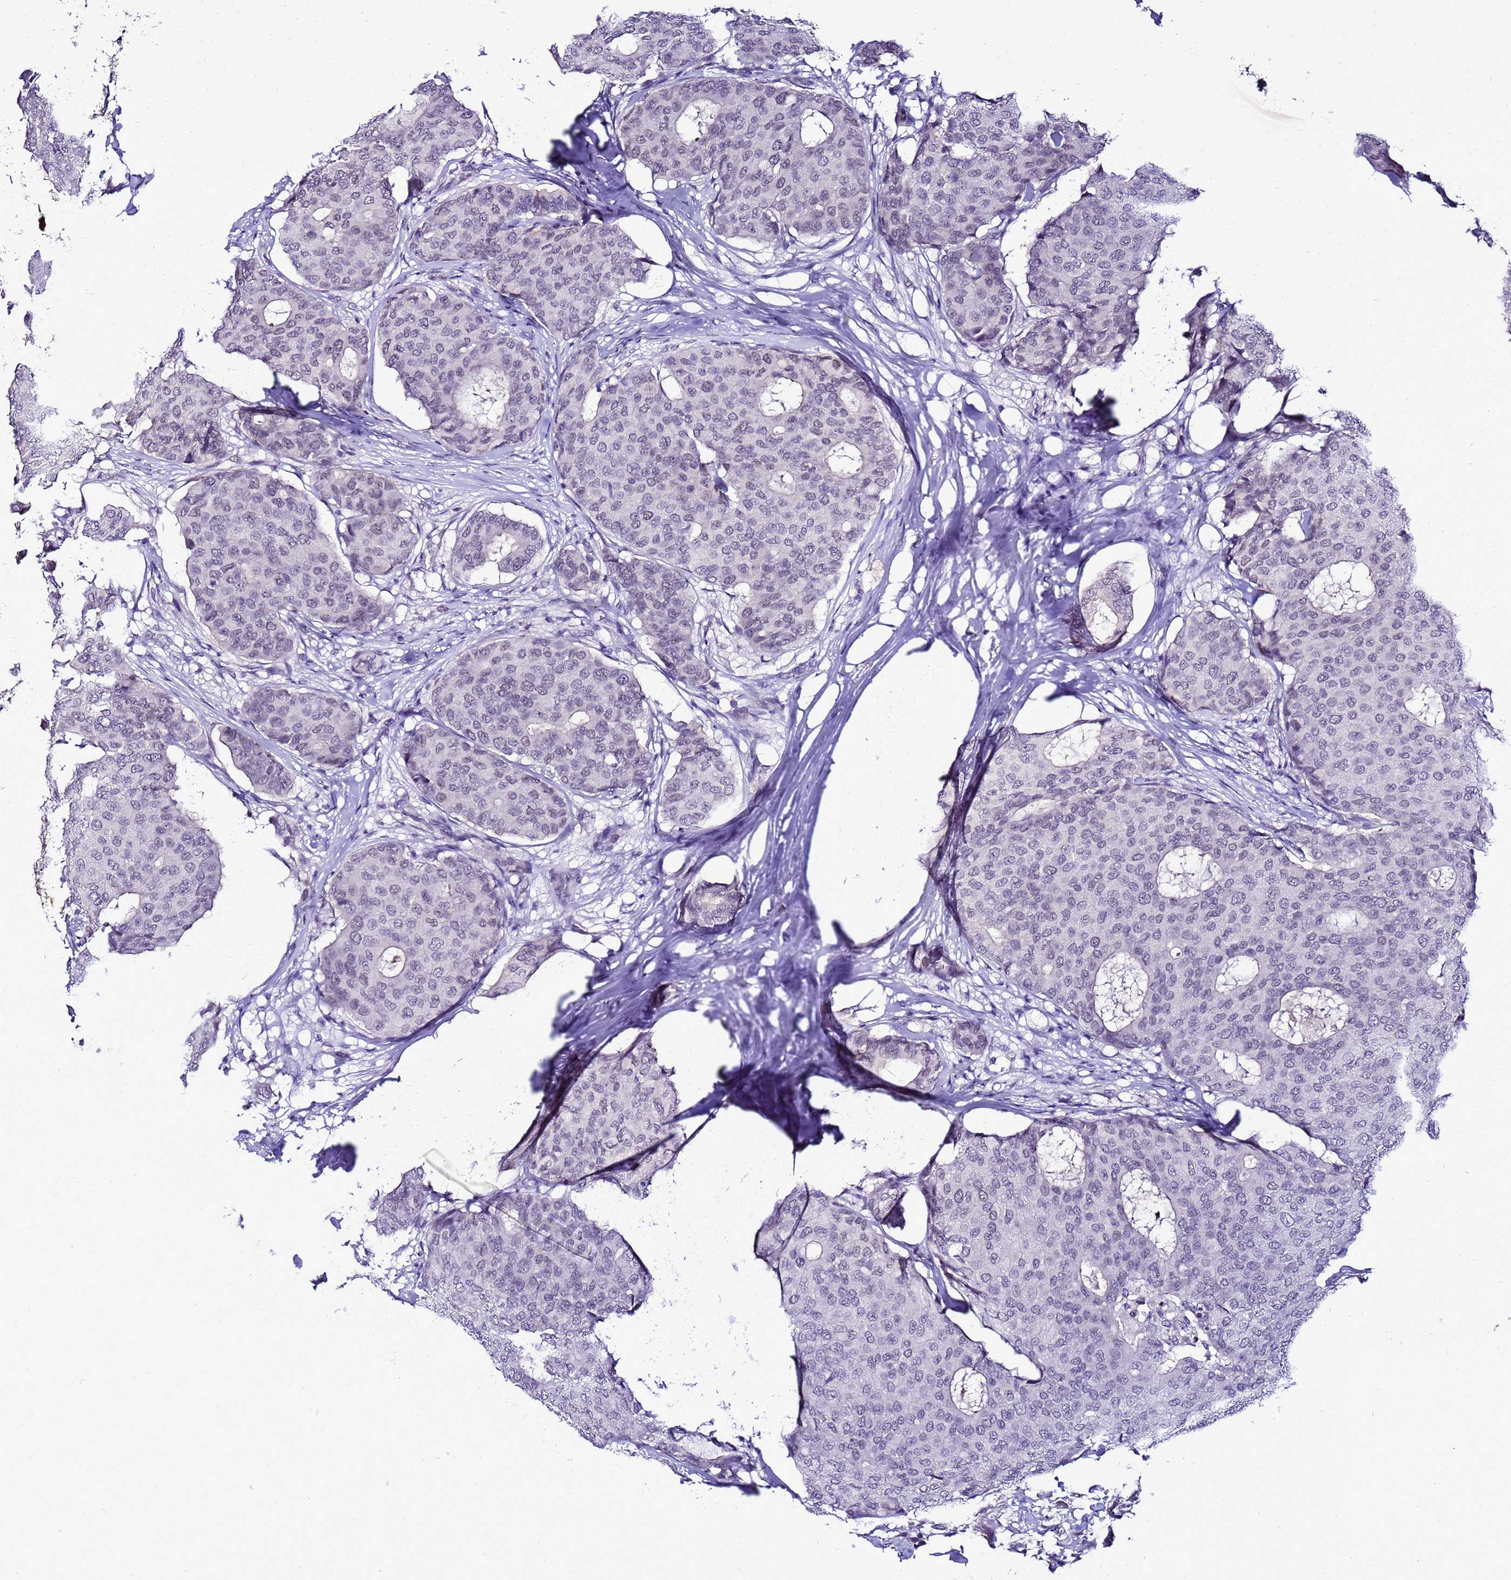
{"staining": {"intensity": "weak", "quantity": "<25%", "location": "nuclear"}, "tissue": "breast cancer", "cell_type": "Tumor cells", "image_type": "cancer", "snomed": [{"axis": "morphology", "description": "Duct carcinoma"}, {"axis": "topography", "description": "Breast"}], "caption": "This is an IHC micrograph of human breast intraductal carcinoma. There is no expression in tumor cells.", "gene": "C19orf47", "patient": {"sex": "female", "age": 75}}